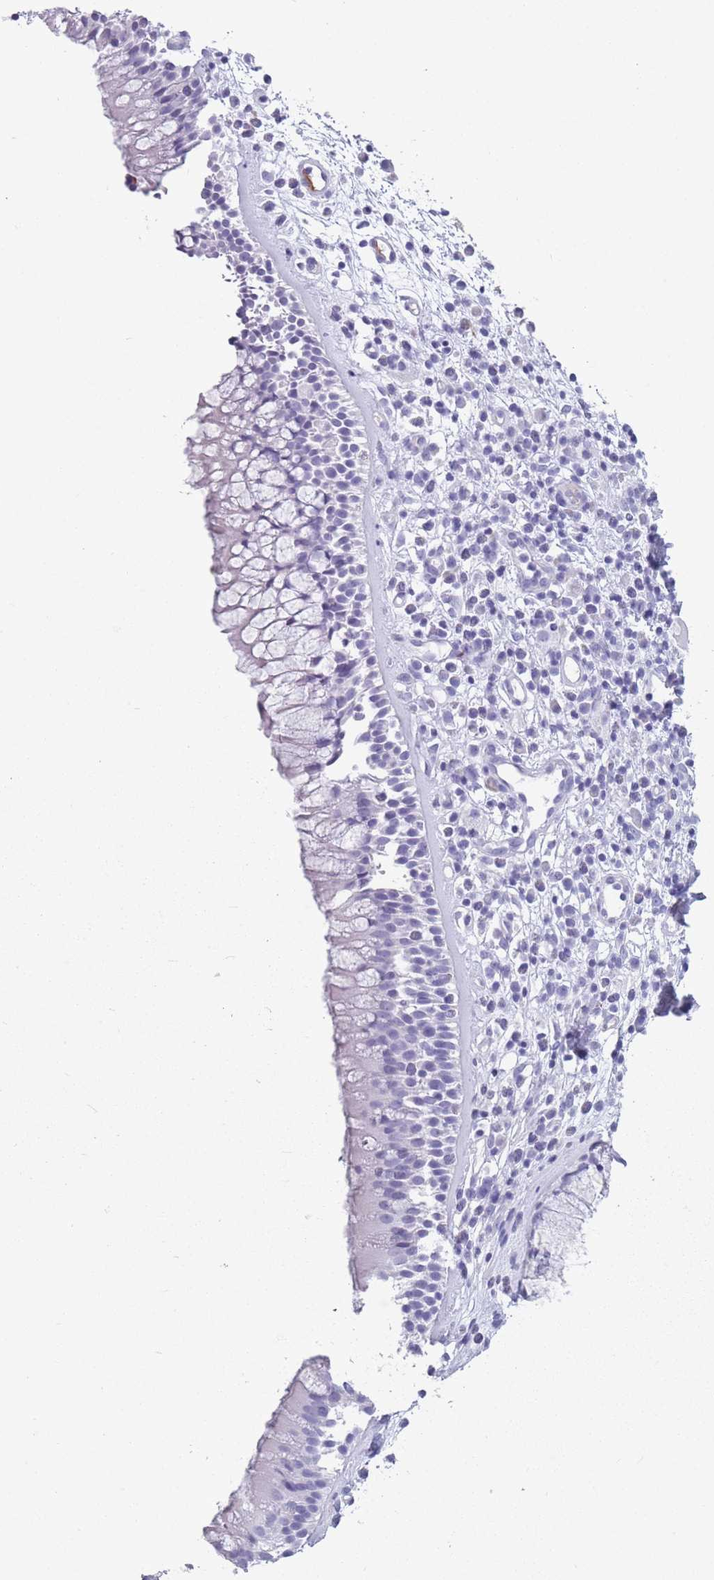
{"staining": {"intensity": "negative", "quantity": "none", "location": "none"}, "tissue": "nasopharynx", "cell_type": "Respiratory epithelial cells", "image_type": "normal", "snomed": [{"axis": "morphology", "description": "Normal tissue, NOS"}, {"axis": "topography", "description": "Nasopharynx"}], "caption": "A high-resolution micrograph shows immunohistochemistry staining of benign nasopharynx, which exhibits no significant staining in respiratory epithelial cells.", "gene": "OR7C1", "patient": {"sex": "male", "age": 63}}